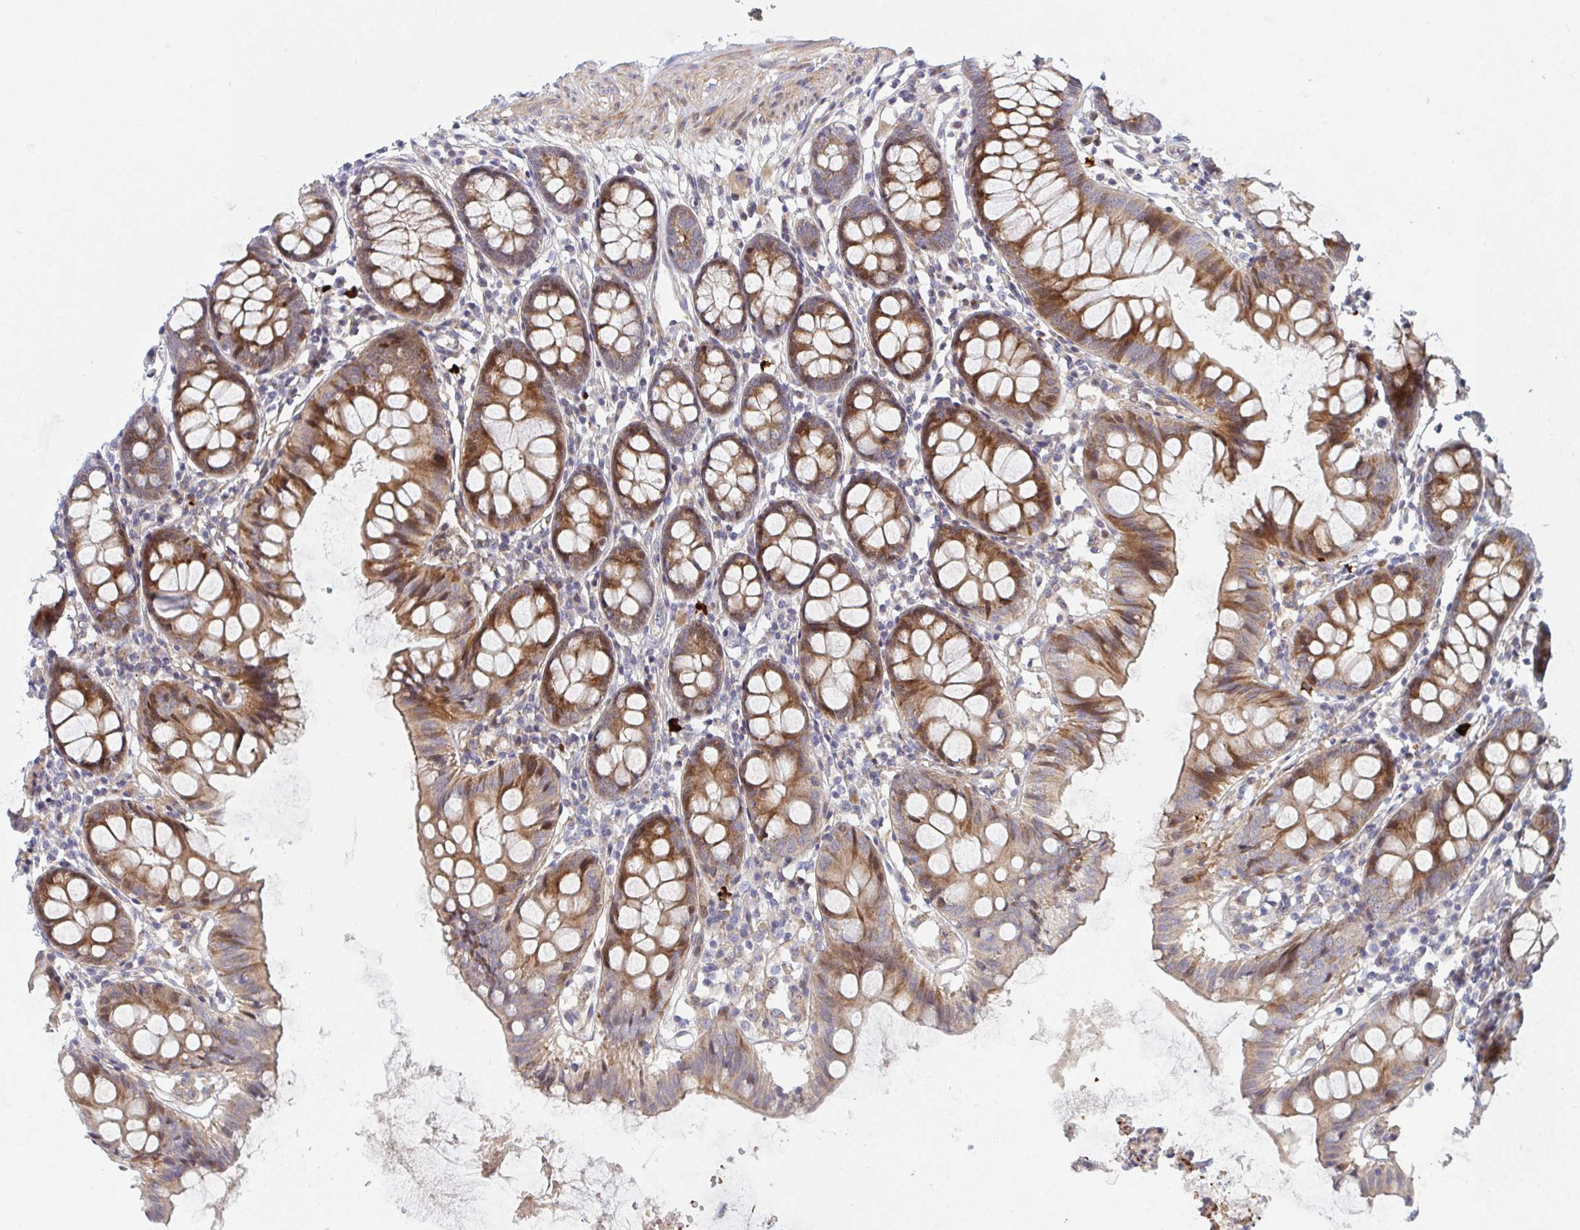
{"staining": {"intensity": "weak", "quantity": "25%-75%", "location": "cytoplasmic/membranous"}, "tissue": "colon", "cell_type": "Endothelial cells", "image_type": "normal", "snomed": [{"axis": "morphology", "description": "Normal tissue, NOS"}, {"axis": "topography", "description": "Colon"}], "caption": "About 25%-75% of endothelial cells in normal colon demonstrate weak cytoplasmic/membranous protein expression as visualized by brown immunohistochemical staining.", "gene": "TNFSF4", "patient": {"sex": "female", "age": 84}}